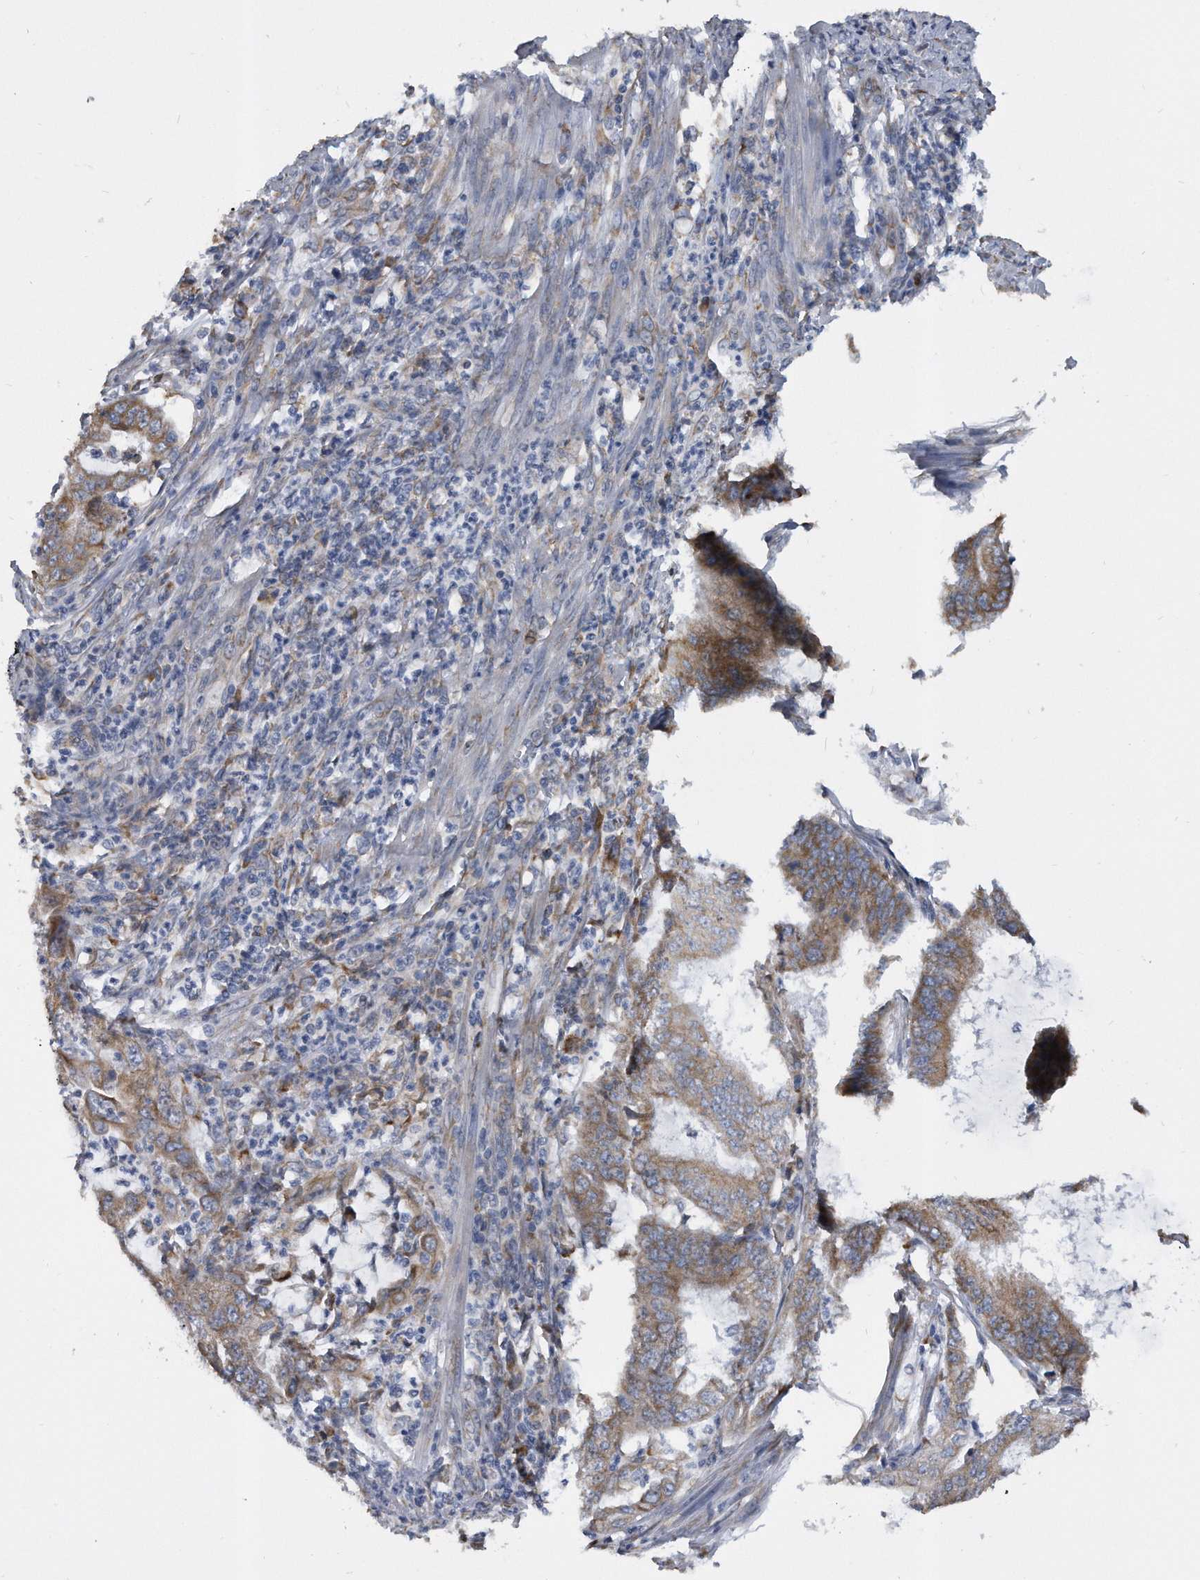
{"staining": {"intensity": "moderate", "quantity": "25%-75%", "location": "cytoplasmic/membranous"}, "tissue": "endometrial cancer", "cell_type": "Tumor cells", "image_type": "cancer", "snomed": [{"axis": "morphology", "description": "Adenocarcinoma, NOS"}, {"axis": "topography", "description": "Endometrium"}], "caption": "Moderate cytoplasmic/membranous staining is present in about 25%-75% of tumor cells in endometrial adenocarcinoma.", "gene": "CCDC47", "patient": {"sex": "female", "age": 49}}